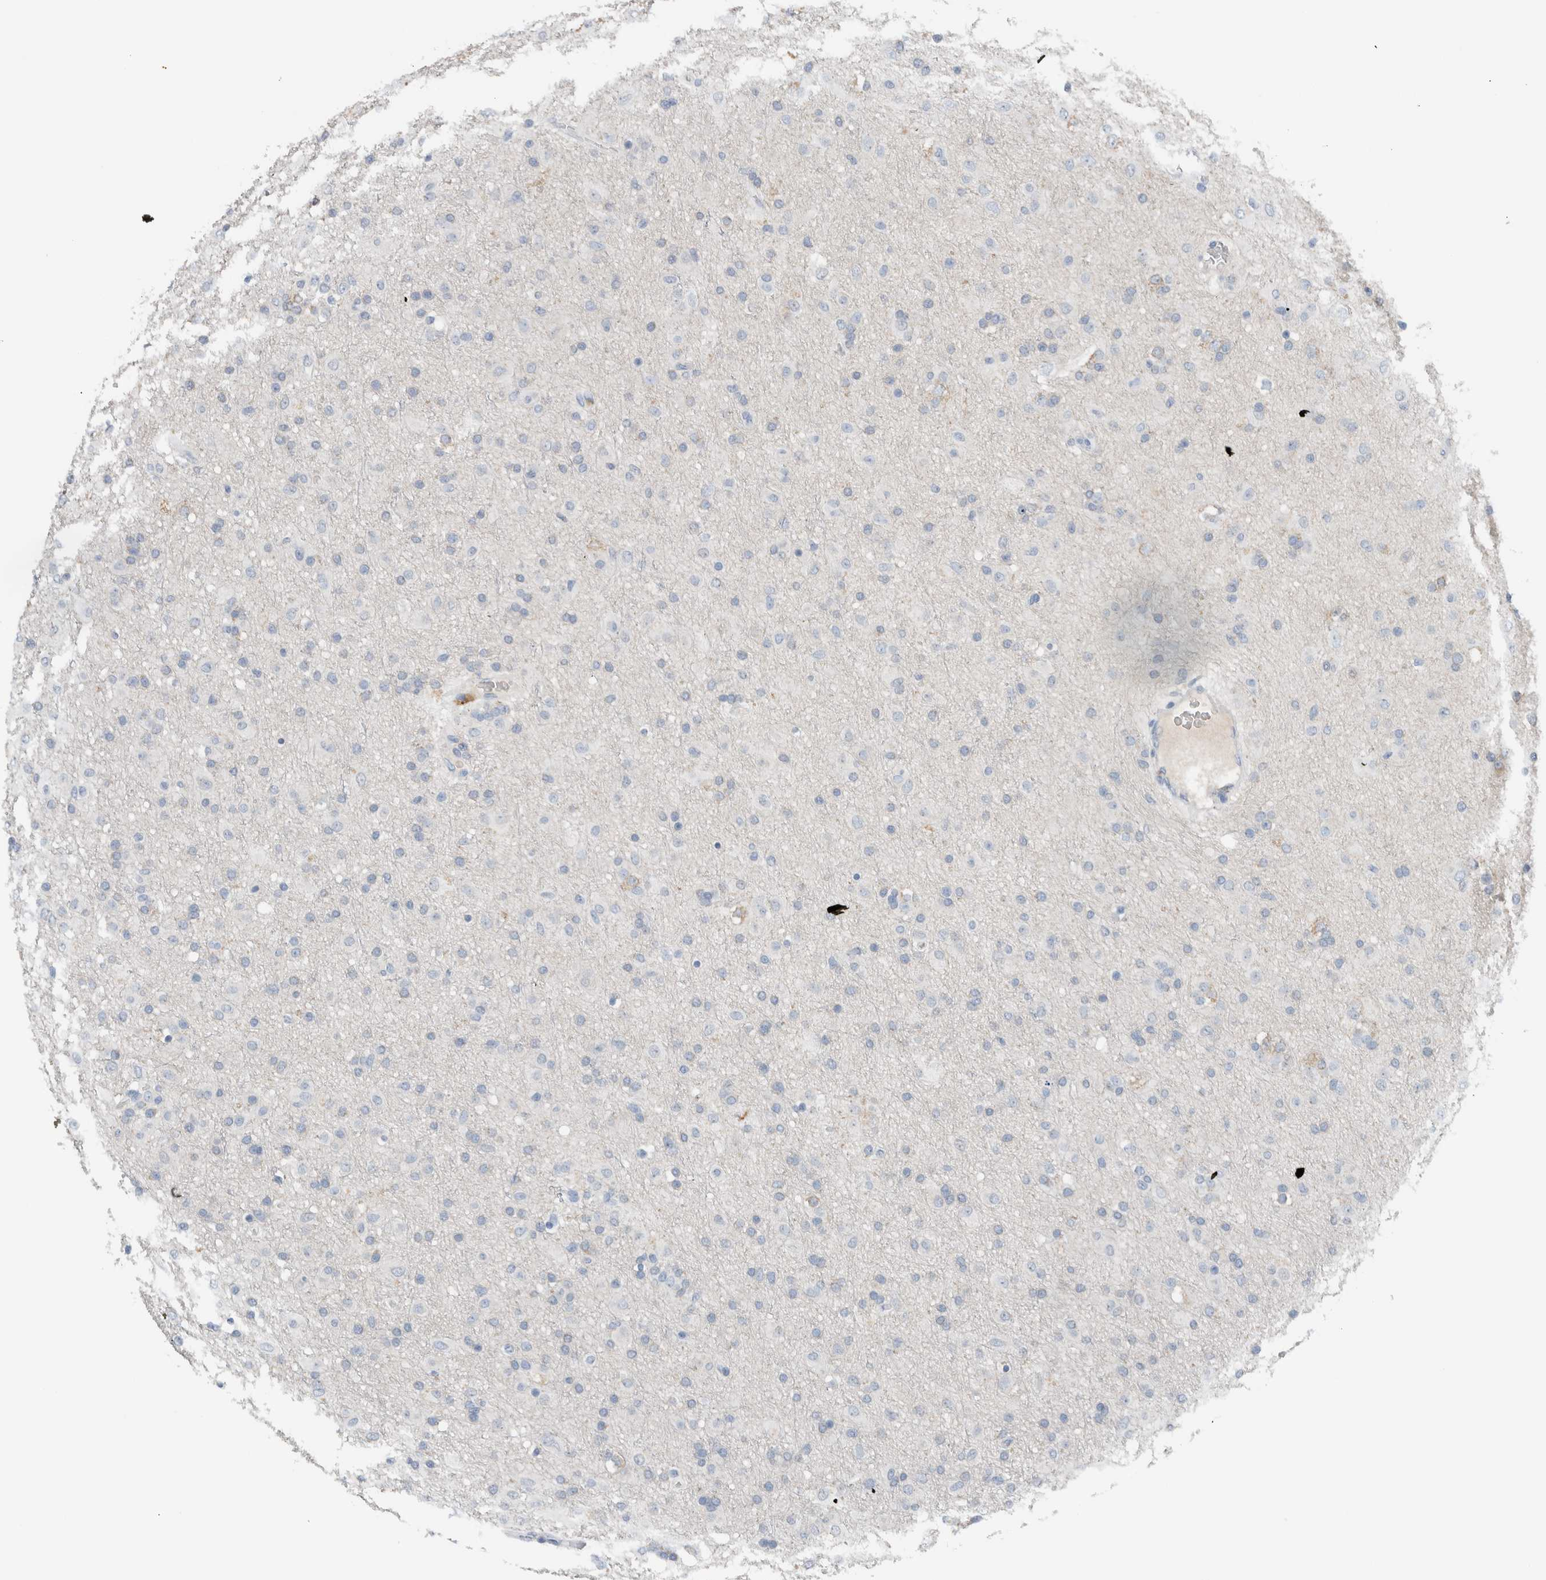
{"staining": {"intensity": "negative", "quantity": "none", "location": "none"}, "tissue": "glioma", "cell_type": "Tumor cells", "image_type": "cancer", "snomed": [{"axis": "morphology", "description": "Glioma, malignant, Low grade"}, {"axis": "topography", "description": "Brain"}], "caption": "The immunohistochemistry histopathology image has no significant positivity in tumor cells of low-grade glioma (malignant) tissue. Brightfield microscopy of immunohistochemistry (IHC) stained with DAB (brown) and hematoxylin (blue), captured at high magnification.", "gene": "DUOX1", "patient": {"sex": "male", "age": 65}}